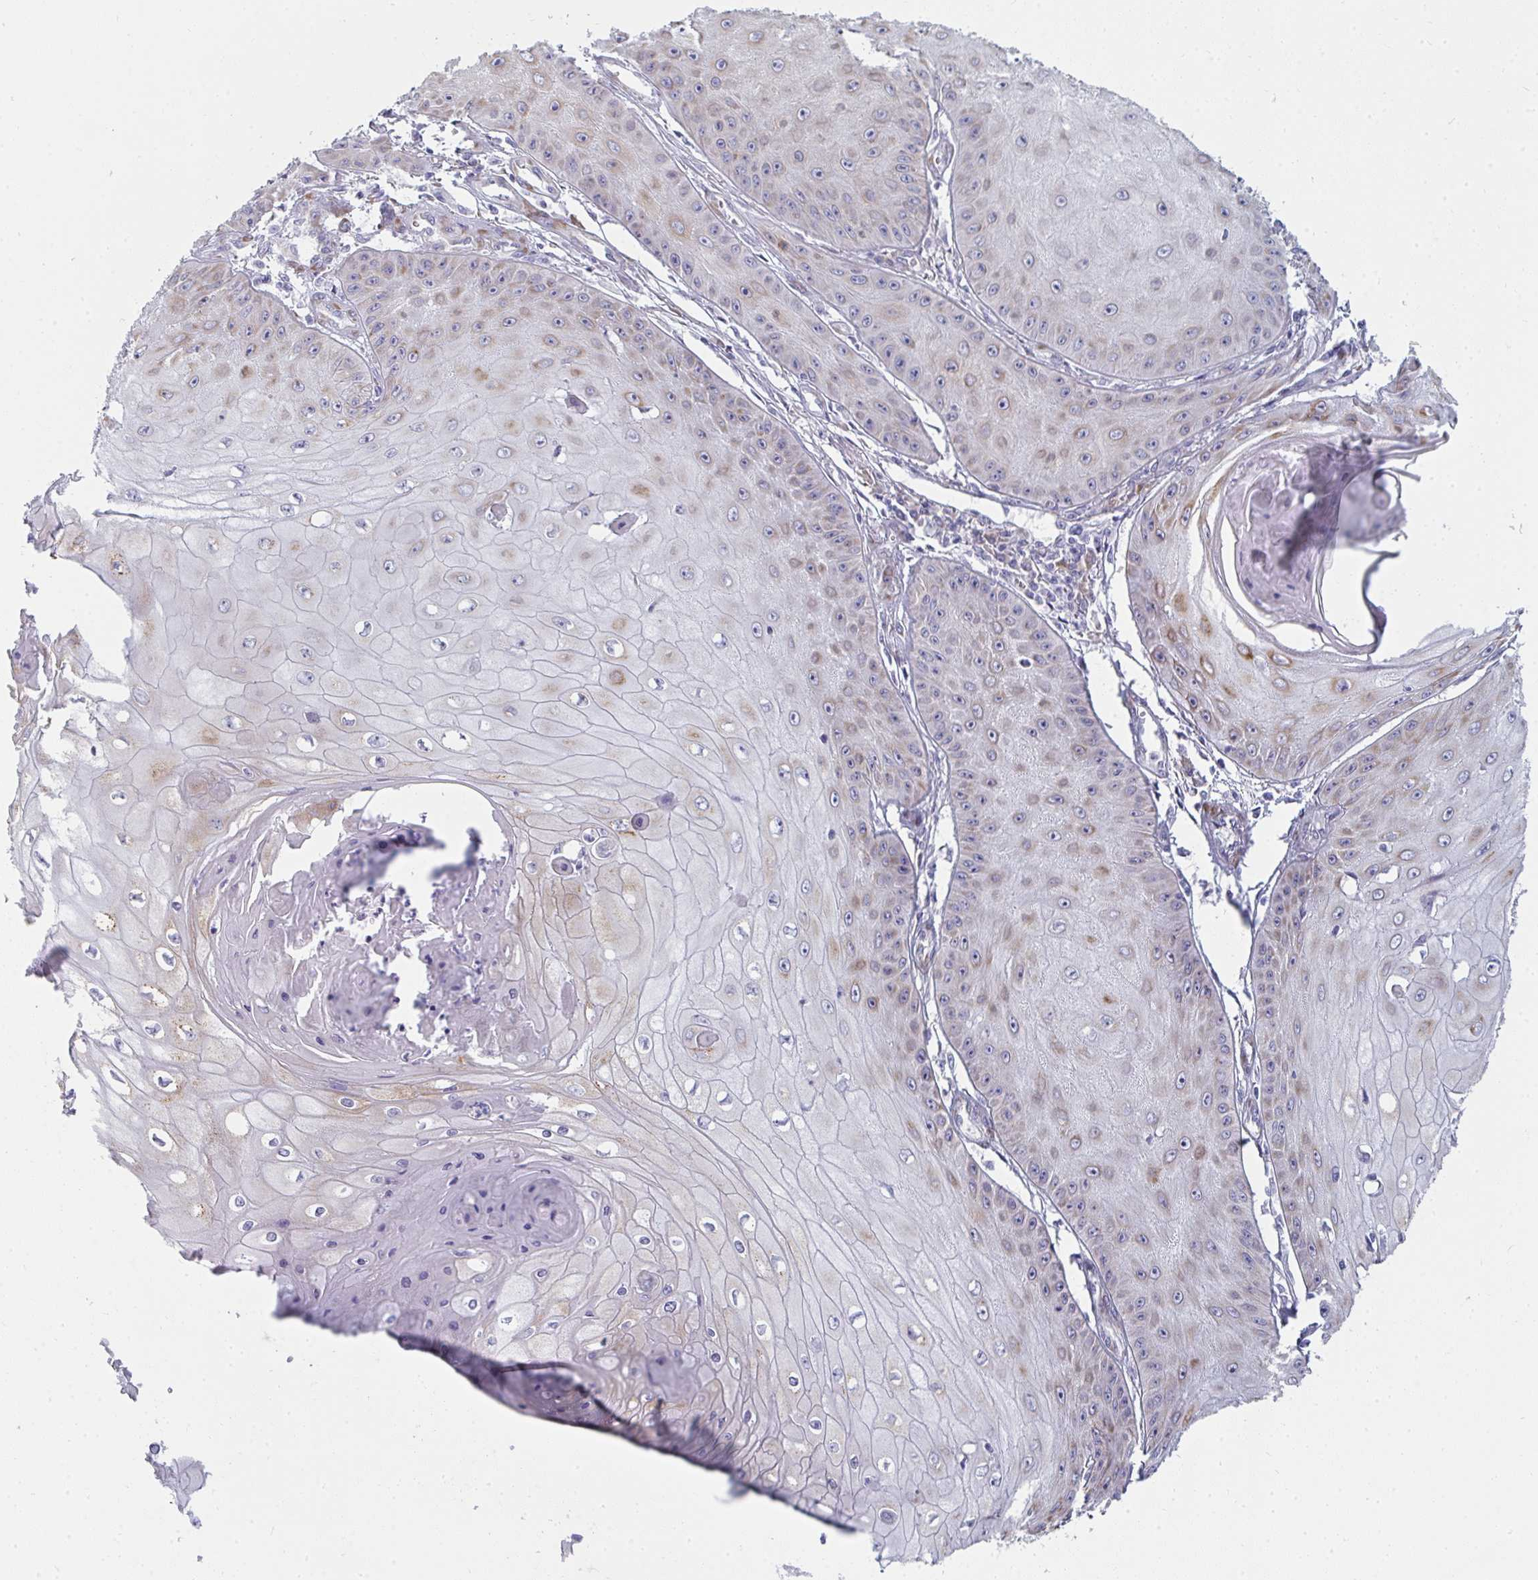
{"staining": {"intensity": "weak", "quantity": "25%-75%", "location": "cytoplasmic/membranous"}, "tissue": "skin cancer", "cell_type": "Tumor cells", "image_type": "cancer", "snomed": [{"axis": "morphology", "description": "Squamous cell carcinoma, NOS"}, {"axis": "topography", "description": "Skin"}], "caption": "This histopathology image exhibits immunohistochemistry (IHC) staining of skin cancer (squamous cell carcinoma), with low weak cytoplasmic/membranous positivity in approximately 25%-75% of tumor cells.", "gene": "SHROOM1", "patient": {"sex": "male", "age": 70}}